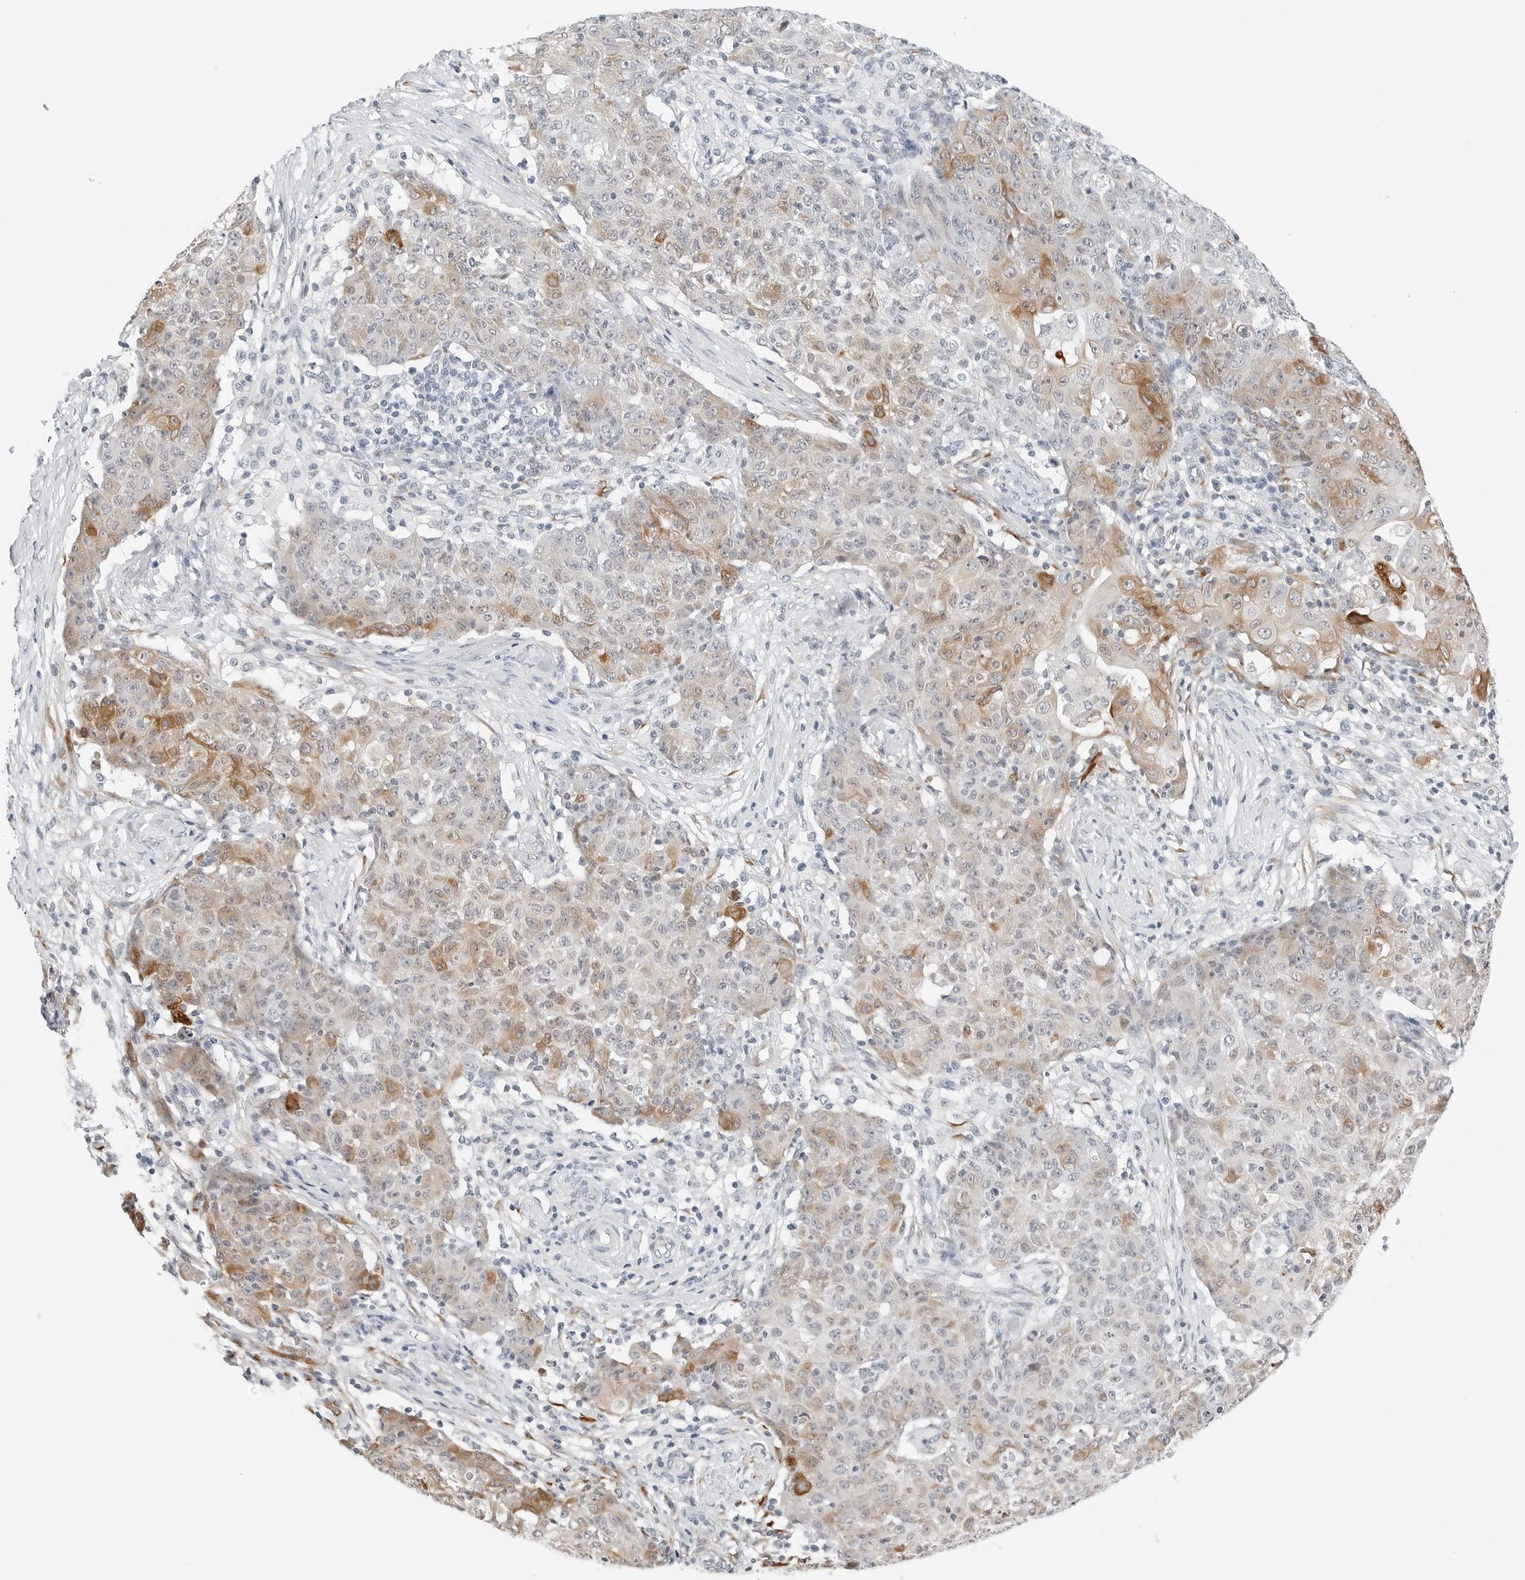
{"staining": {"intensity": "moderate", "quantity": "<25%", "location": "cytoplasmic/membranous"}, "tissue": "ovarian cancer", "cell_type": "Tumor cells", "image_type": "cancer", "snomed": [{"axis": "morphology", "description": "Carcinoma, endometroid"}, {"axis": "topography", "description": "Ovary"}], "caption": "The immunohistochemical stain highlights moderate cytoplasmic/membranous staining in tumor cells of ovarian endometroid carcinoma tissue.", "gene": "P4HA2", "patient": {"sex": "female", "age": 42}}